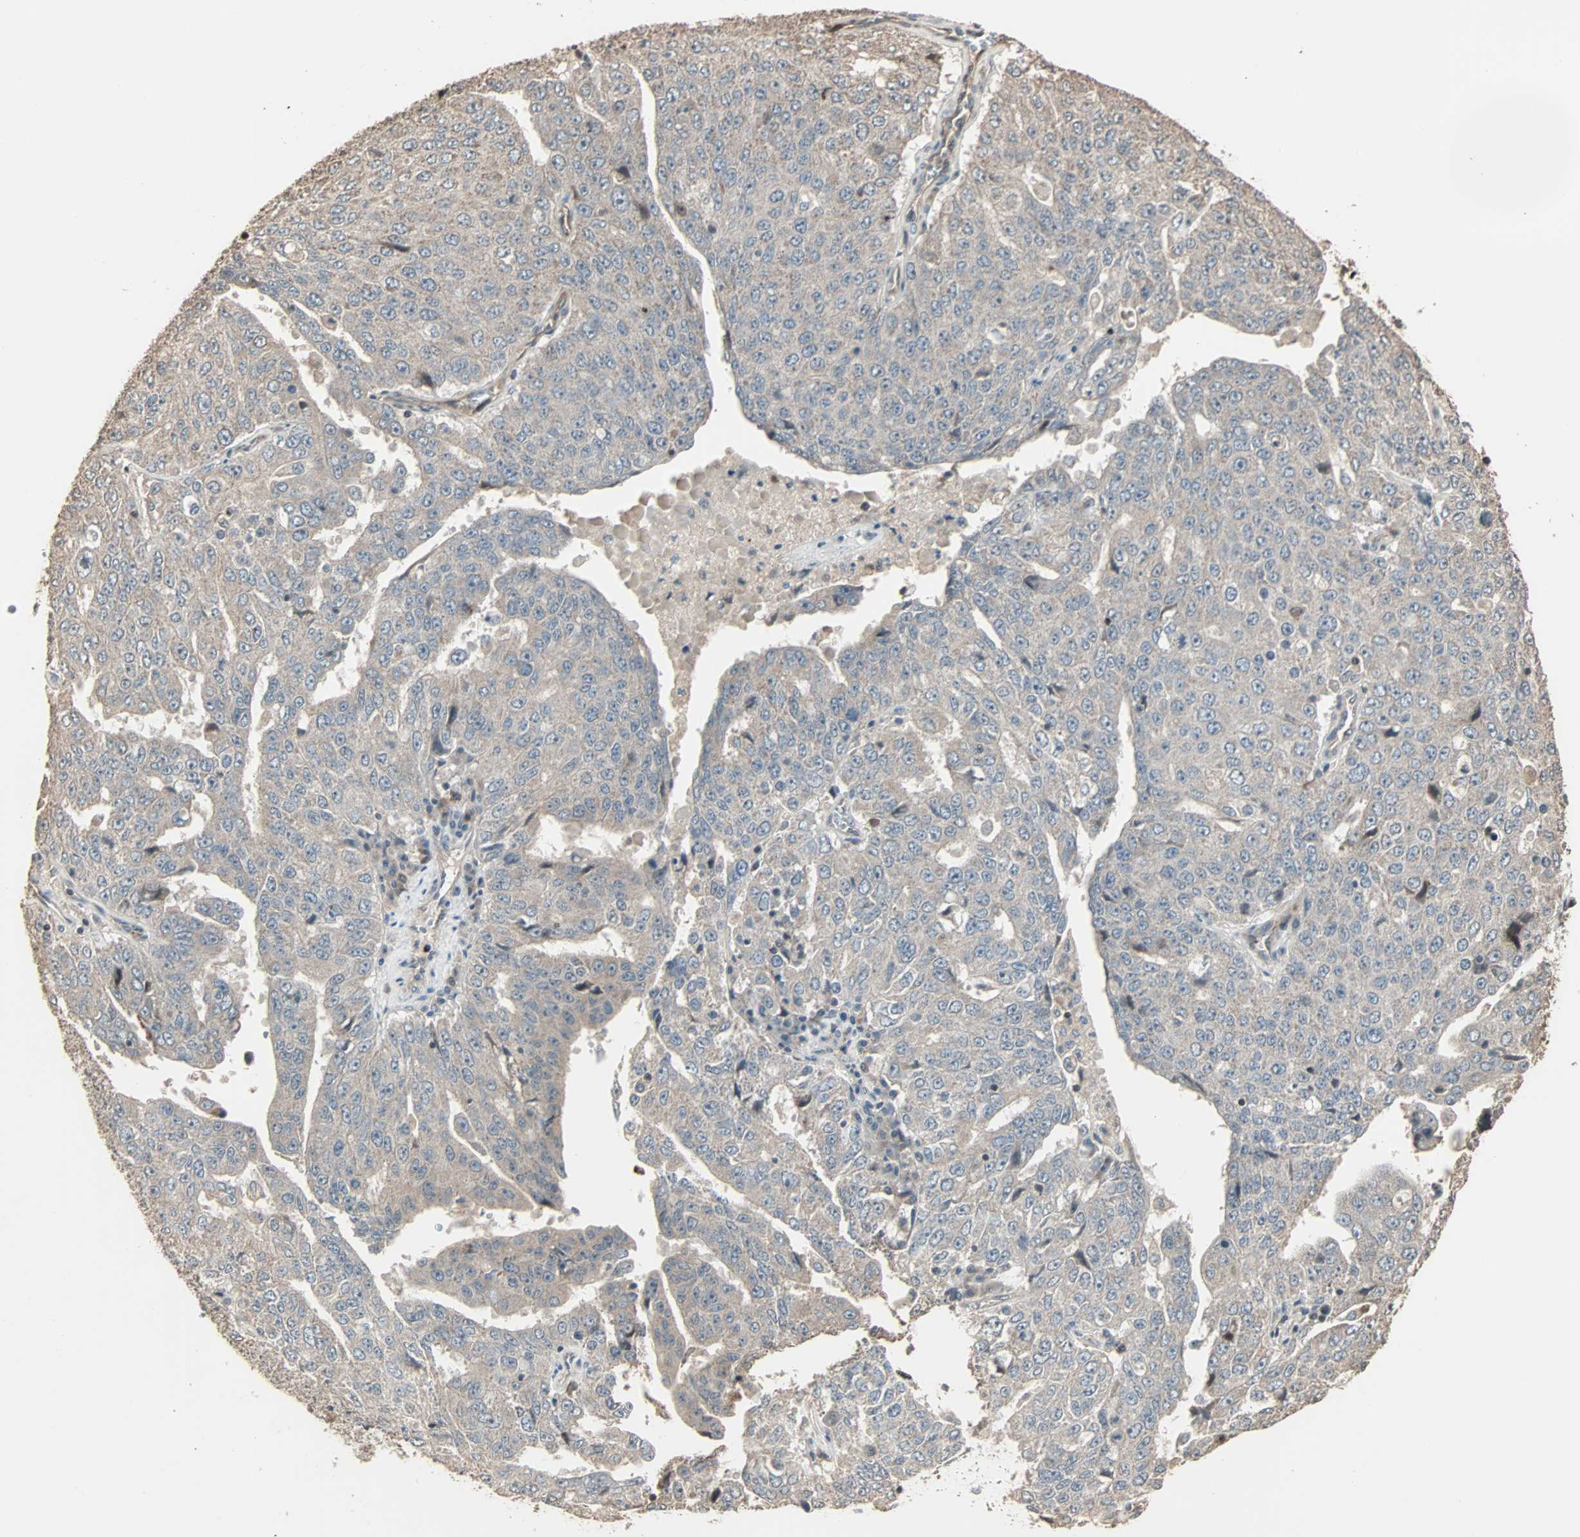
{"staining": {"intensity": "weak", "quantity": "25%-75%", "location": "cytoplasmic/membranous"}, "tissue": "ovarian cancer", "cell_type": "Tumor cells", "image_type": "cancer", "snomed": [{"axis": "morphology", "description": "Carcinoma, endometroid"}, {"axis": "topography", "description": "Ovary"}], "caption": "Weak cytoplasmic/membranous positivity for a protein is identified in approximately 25%-75% of tumor cells of ovarian cancer (endometroid carcinoma) using immunohistochemistry.", "gene": "CALCRL", "patient": {"sex": "female", "age": 62}}